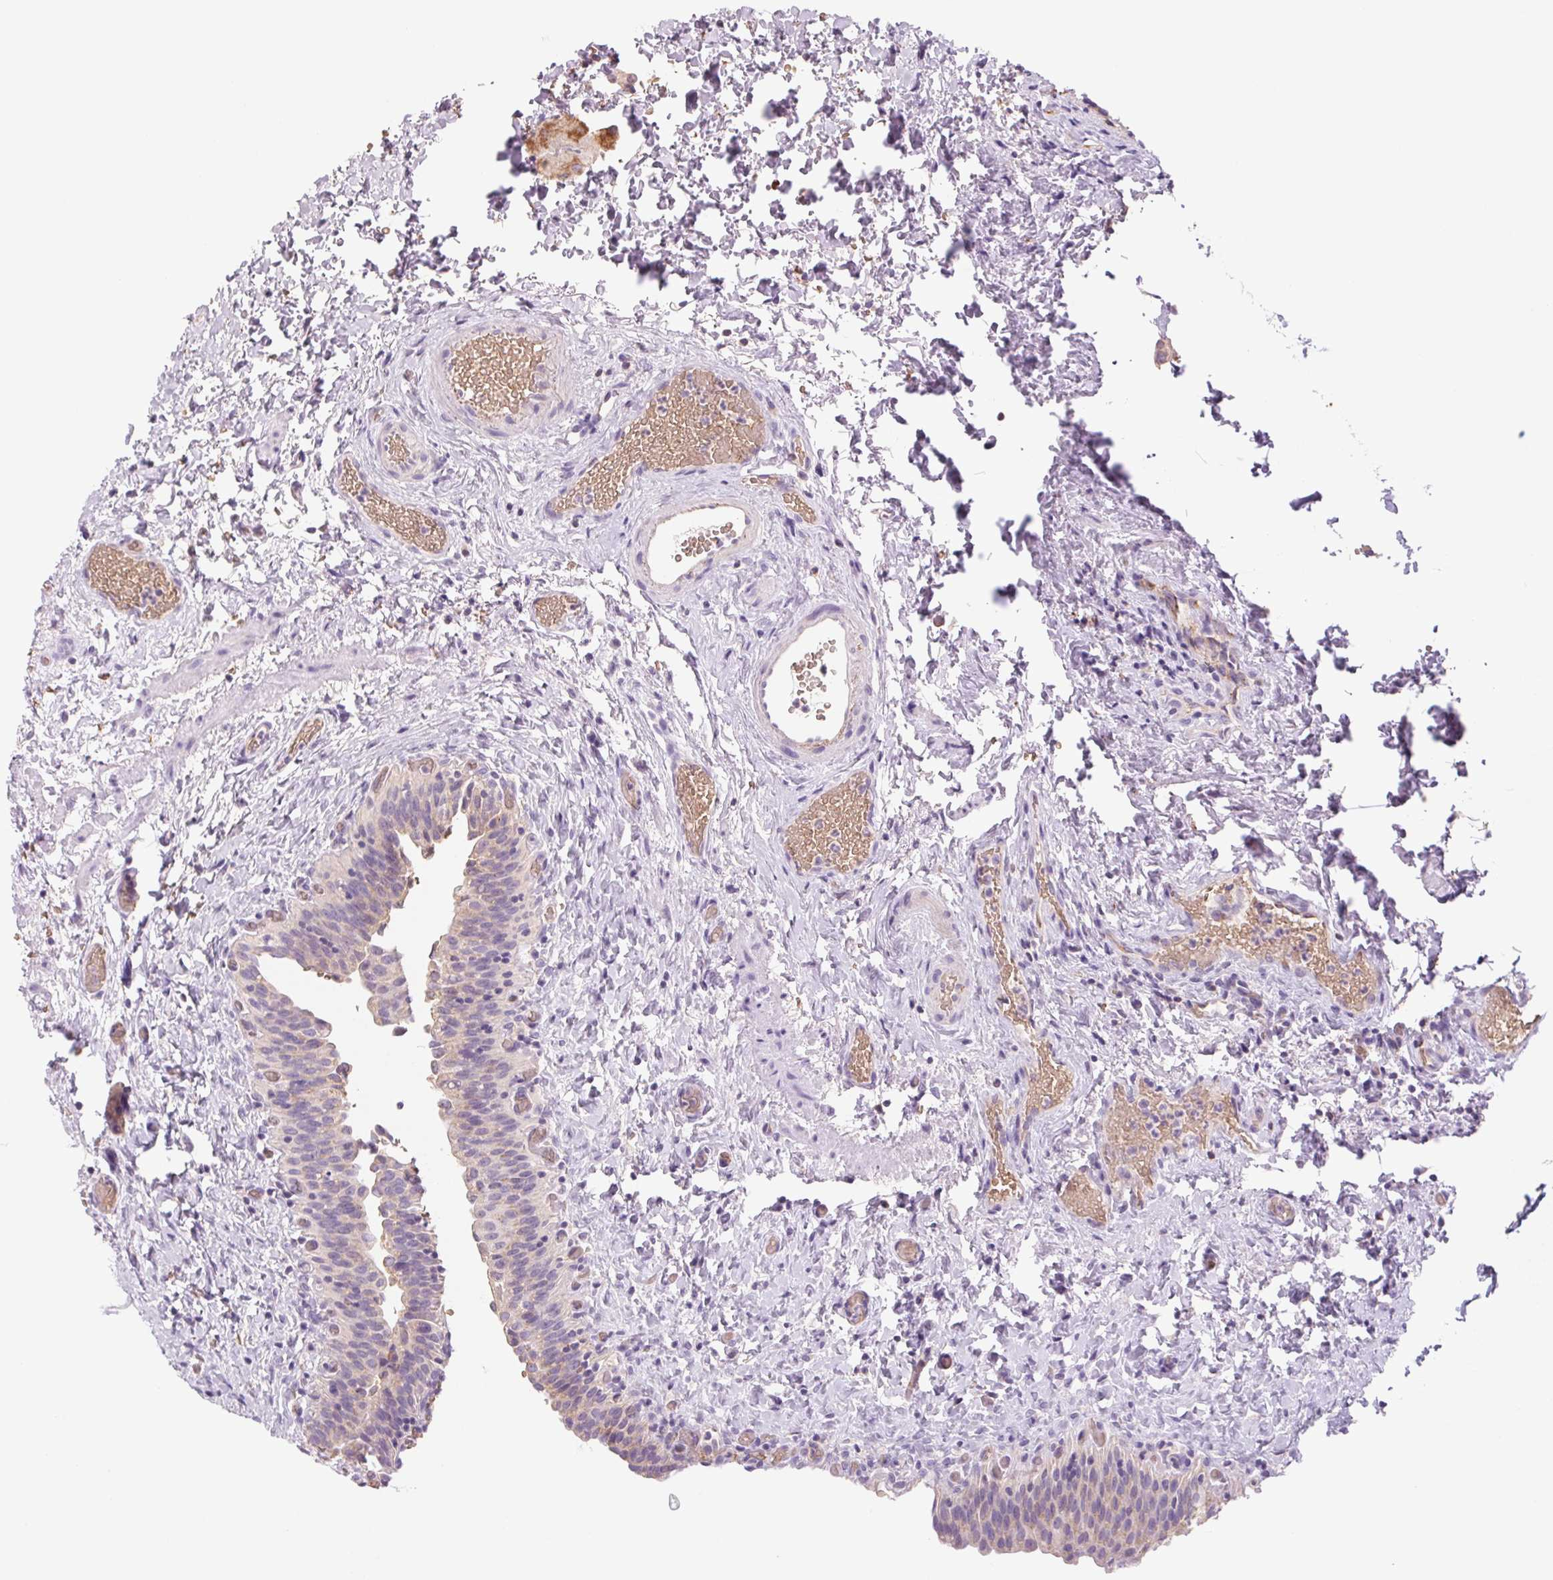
{"staining": {"intensity": "weak", "quantity": "<25%", "location": "cytoplasmic/membranous"}, "tissue": "urinary bladder", "cell_type": "Urothelial cells", "image_type": "normal", "snomed": [{"axis": "morphology", "description": "Normal tissue, NOS"}, {"axis": "topography", "description": "Urinary bladder"}], "caption": "Urinary bladder was stained to show a protein in brown. There is no significant expression in urothelial cells. The staining was performed using DAB (3,3'-diaminobenzidine) to visualize the protein expression in brown, while the nuclei were stained in blue with hematoxylin (Magnification: 20x).", "gene": "IGFL3", "patient": {"sex": "male", "age": 56}}